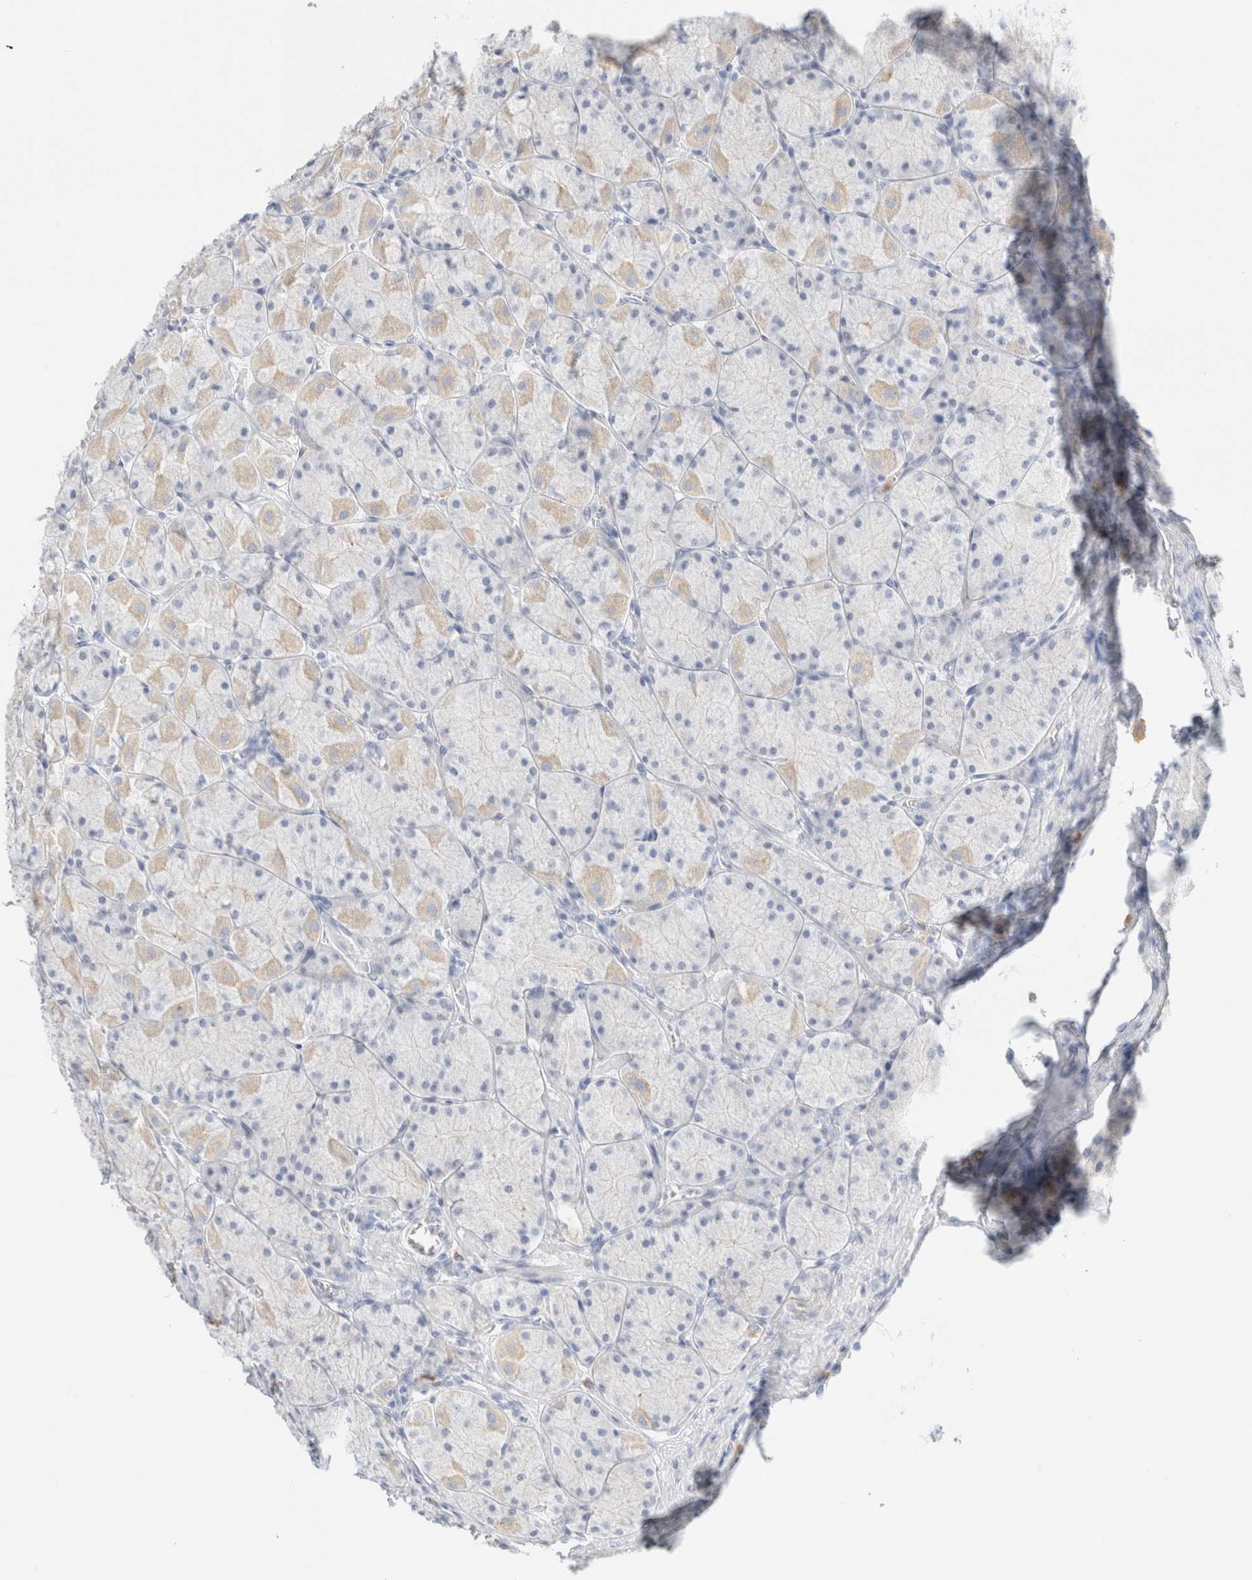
{"staining": {"intensity": "weak", "quantity": "<25%", "location": "cytoplasmic/membranous"}, "tissue": "stomach", "cell_type": "Glandular cells", "image_type": "normal", "snomed": [{"axis": "morphology", "description": "Normal tissue, NOS"}, {"axis": "topography", "description": "Stomach, upper"}], "caption": "This is a histopathology image of immunohistochemistry (IHC) staining of unremarkable stomach, which shows no expression in glandular cells. The staining was performed using DAB (3,3'-diaminobenzidine) to visualize the protein expression in brown, while the nuclei were stained in blue with hematoxylin (Magnification: 20x).", "gene": "ARG1", "patient": {"sex": "female", "age": 56}}